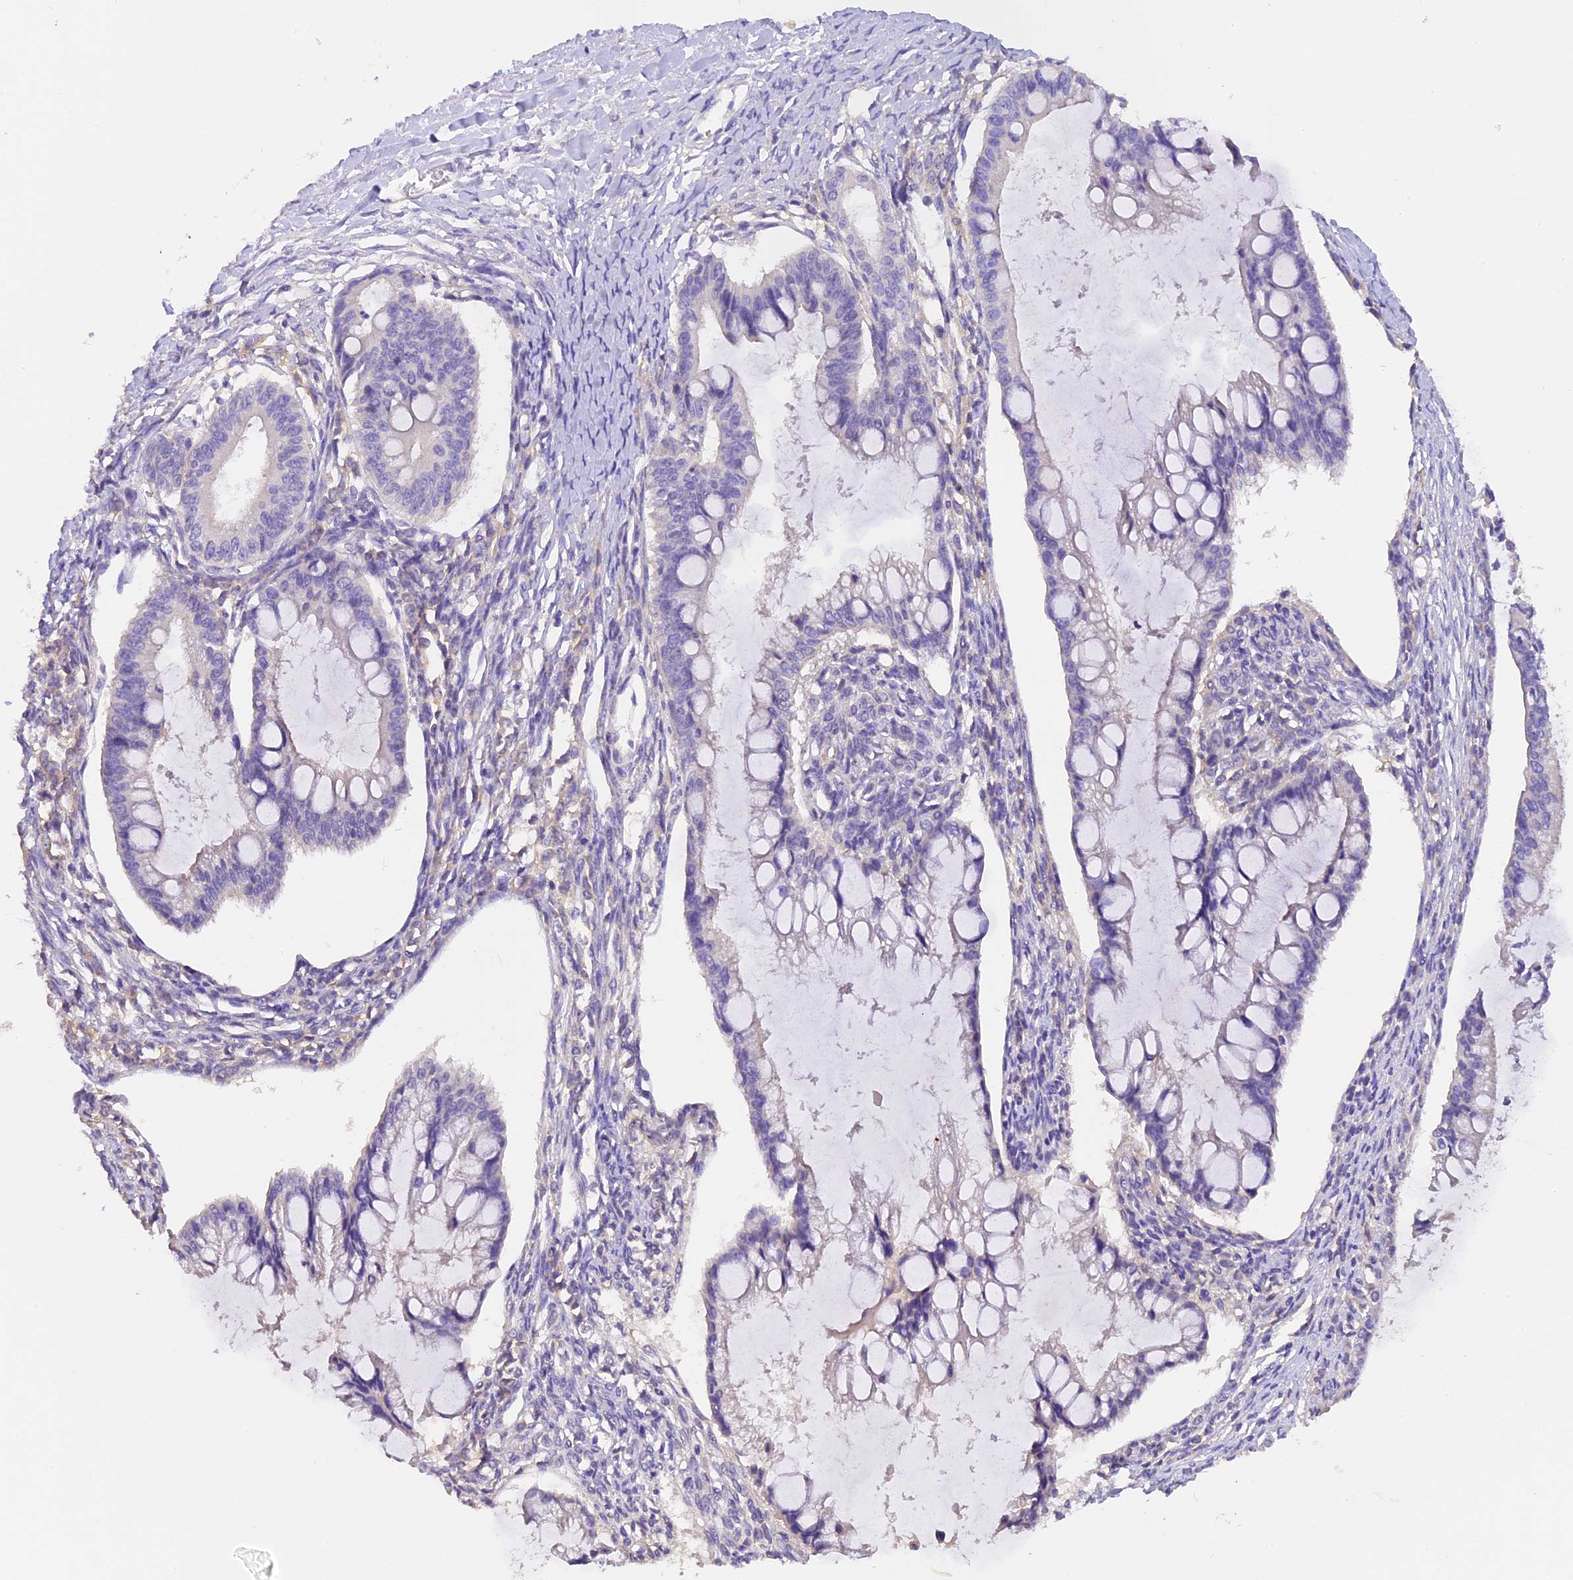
{"staining": {"intensity": "negative", "quantity": "none", "location": "none"}, "tissue": "ovarian cancer", "cell_type": "Tumor cells", "image_type": "cancer", "snomed": [{"axis": "morphology", "description": "Cystadenocarcinoma, mucinous, NOS"}, {"axis": "topography", "description": "Ovary"}], "caption": "An immunohistochemistry histopathology image of ovarian mucinous cystadenocarcinoma is shown. There is no staining in tumor cells of ovarian mucinous cystadenocarcinoma. (Brightfield microscopy of DAB IHC at high magnification).", "gene": "AP3B2", "patient": {"sex": "female", "age": 73}}